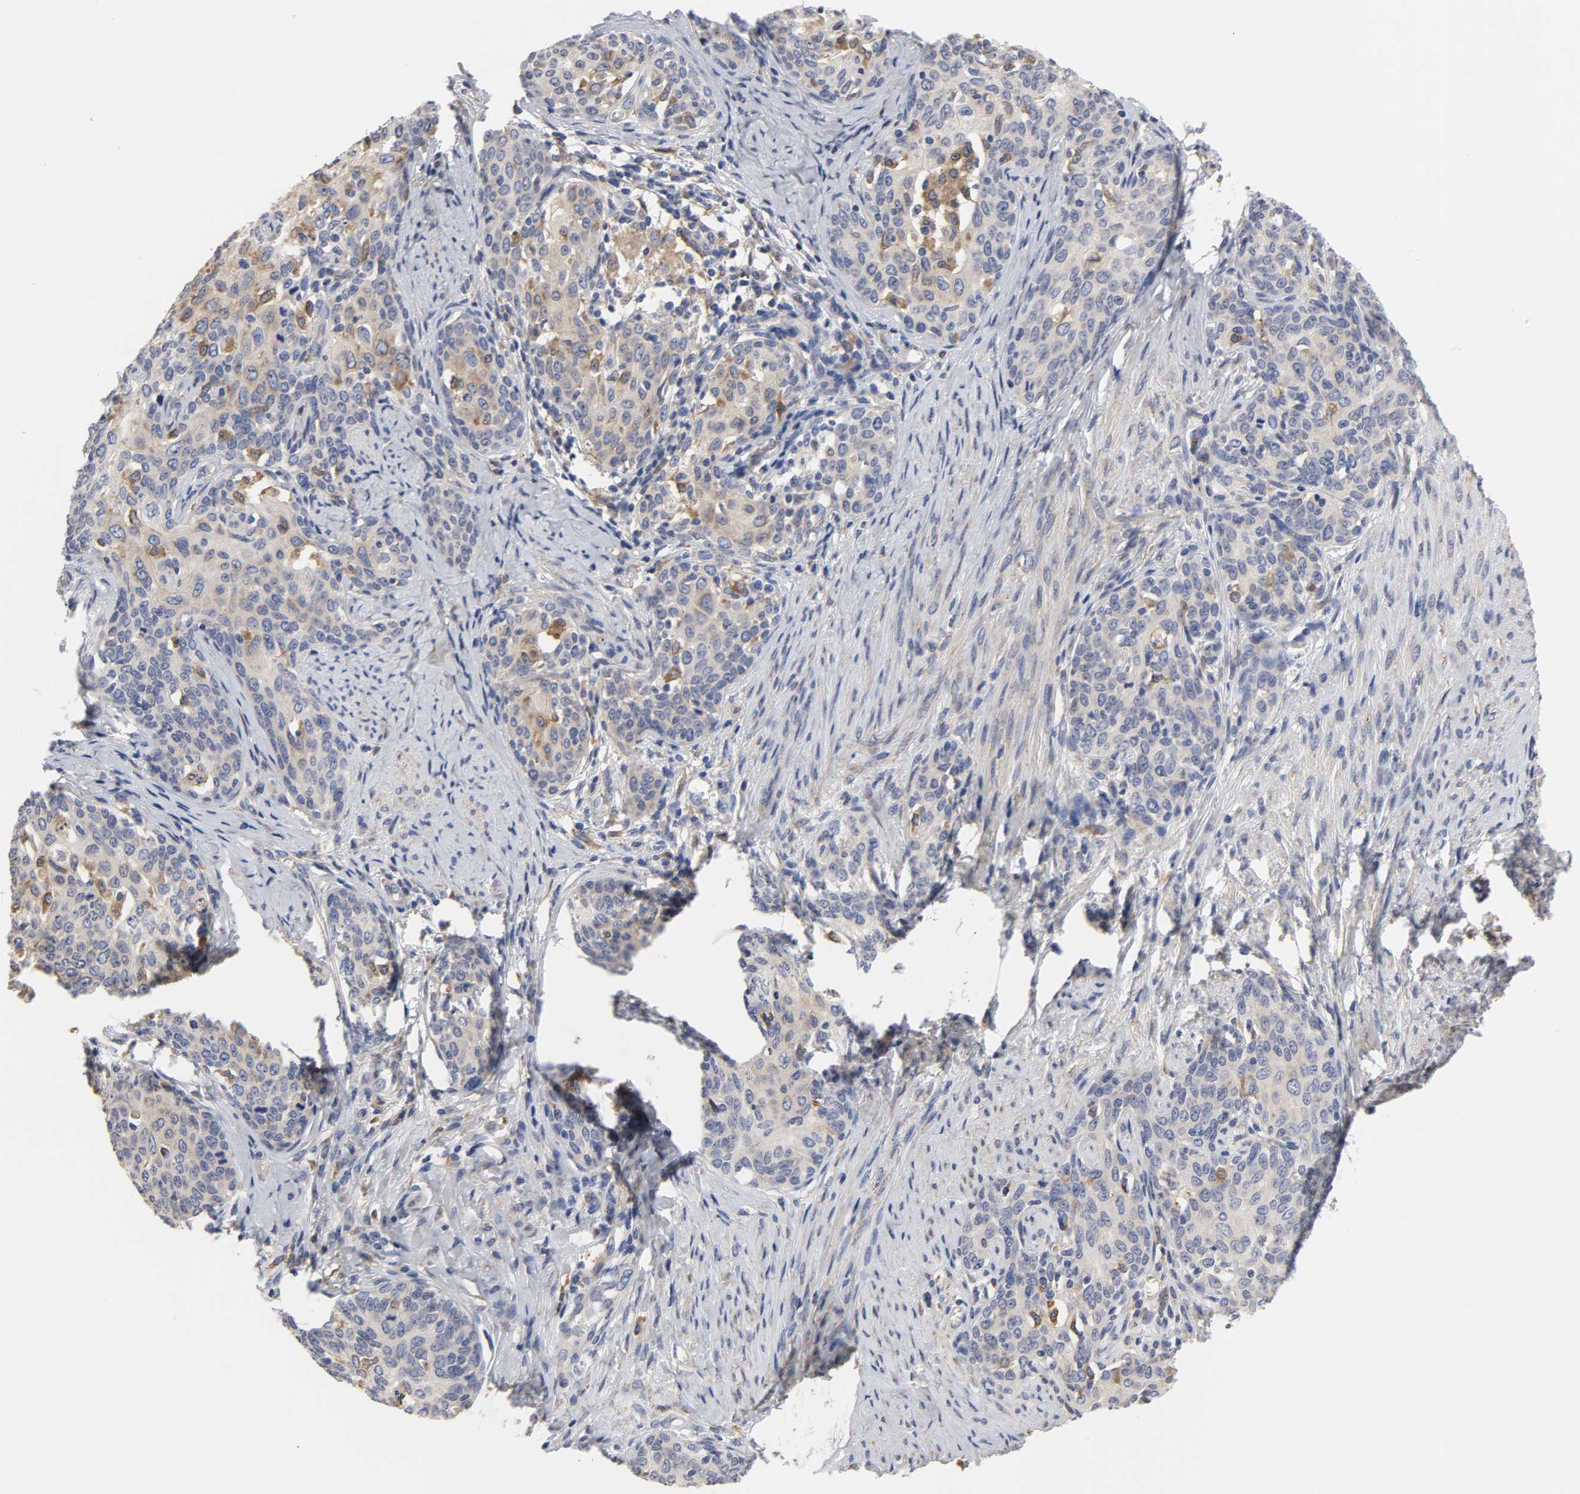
{"staining": {"intensity": "weak", "quantity": "25%-75%", "location": "cytoplasmic/membranous"}, "tissue": "cervical cancer", "cell_type": "Tumor cells", "image_type": "cancer", "snomed": [{"axis": "morphology", "description": "Squamous cell carcinoma, NOS"}, {"axis": "morphology", "description": "Adenocarcinoma, NOS"}, {"axis": "topography", "description": "Cervix"}], "caption": "Protein staining demonstrates weak cytoplasmic/membranous staining in approximately 25%-75% of tumor cells in cervical cancer.", "gene": "HCK", "patient": {"sex": "female", "age": 52}}